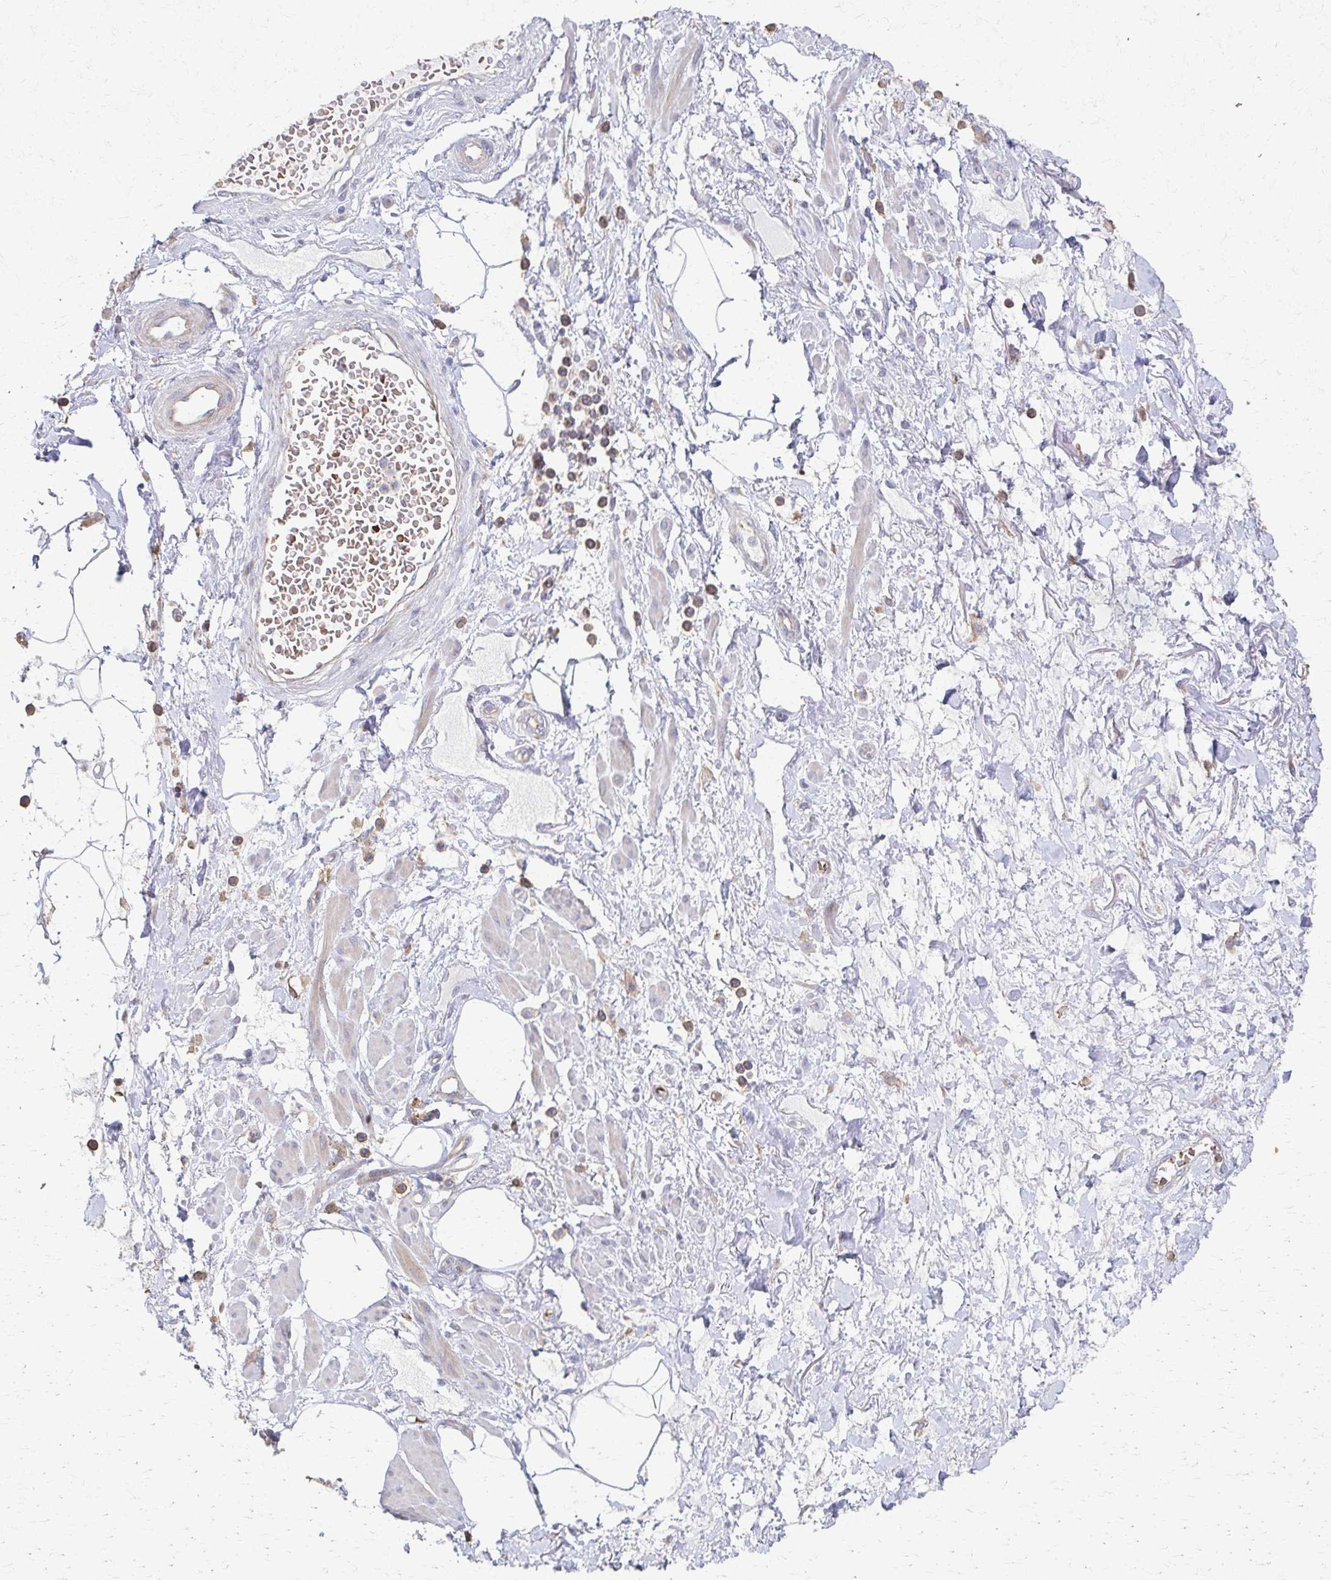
{"staining": {"intensity": "negative", "quantity": "none", "location": "none"}, "tissue": "adipose tissue", "cell_type": "Adipocytes", "image_type": "normal", "snomed": [{"axis": "morphology", "description": "Normal tissue, NOS"}, {"axis": "topography", "description": "Vagina"}, {"axis": "topography", "description": "Peripheral nerve tissue"}], "caption": "A high-resolution histopathology image shows immunohistochemistry (IHC) staining of normal adipose tissue, which displays no significant positivity in adipocytes. The staining was performed using DAB (3,3'-diaminobenzidine) to visualize the protein expression in brown, while the nuclei were stained in blue with hematoxylin (Magnification: 20x).", "gene": "SKA2", "patient": {"sex": "female", "age": 71}}